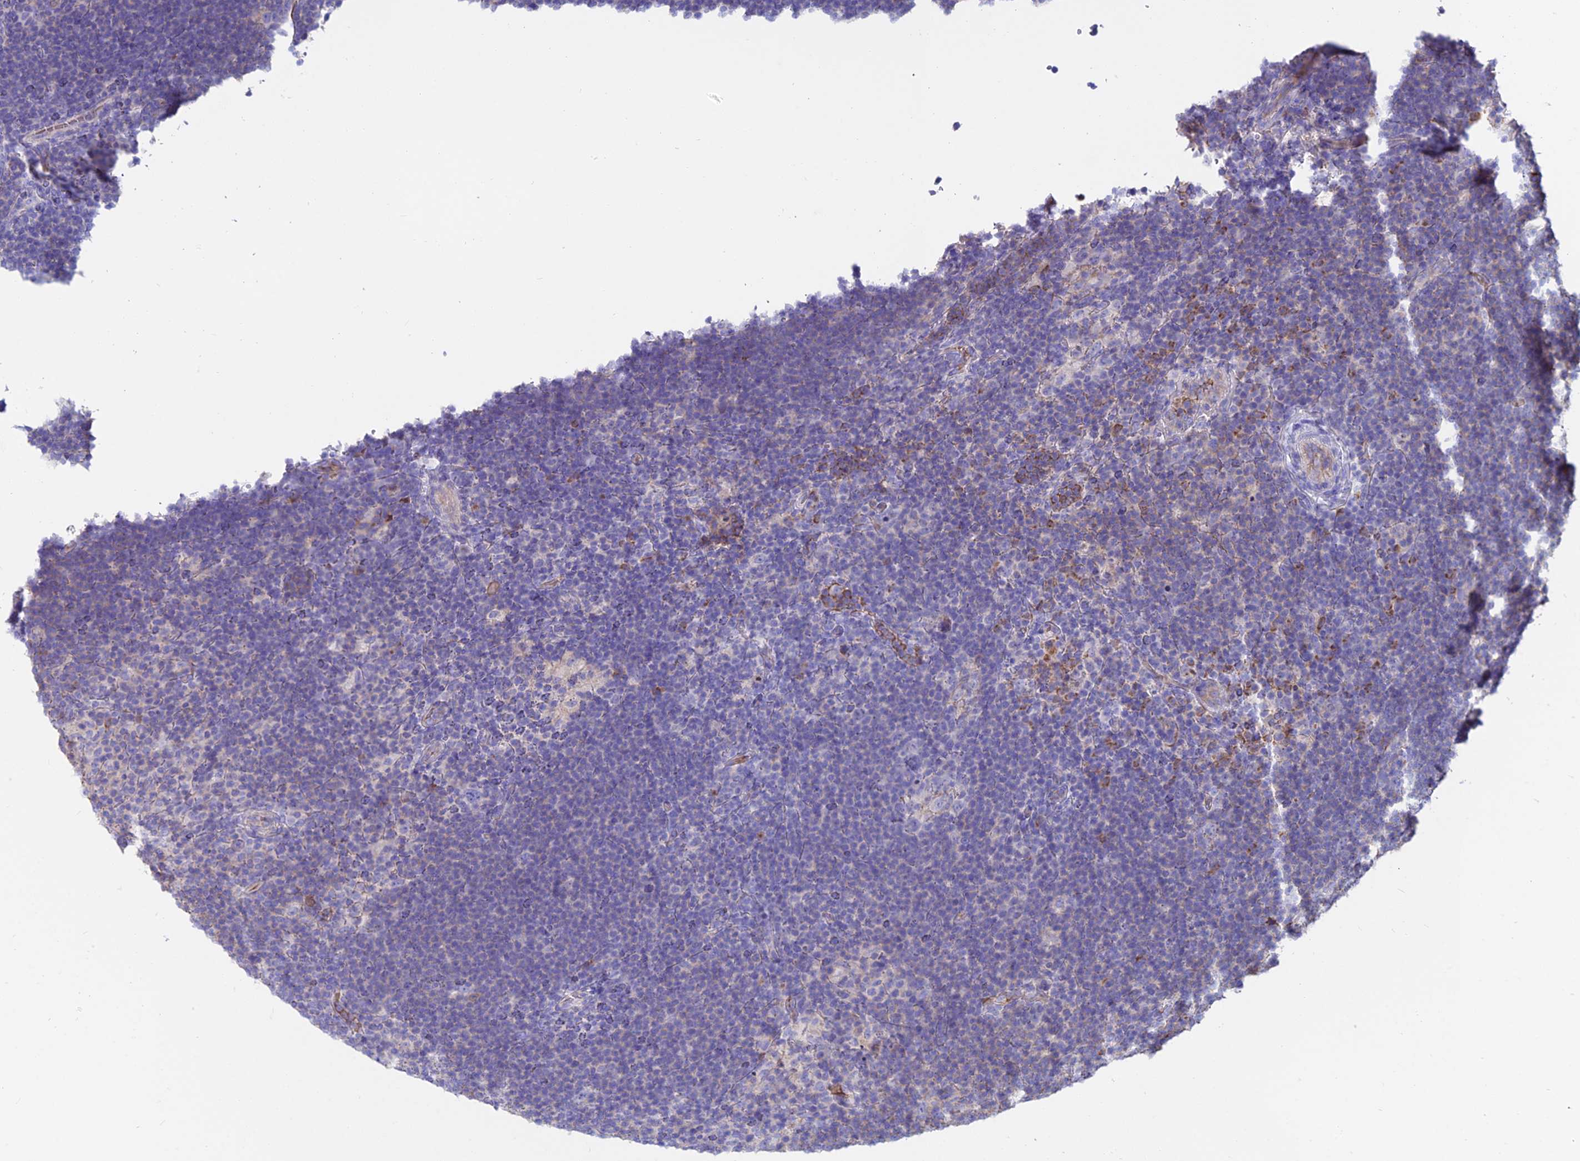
{"staining": {"intensity": "negative", "quantity": "none", "location": "none"}, "tissue": "lymphoma", "cell_type": "Tumor cells", "image_type": "cancer", "snomed": [{"axis": "morphology", "description": "Hodgkin's disease, NOS"}, {"axis": "topography", "description": "Lymph node"}], "caption": "Immunohistochemistry histopathology image of lymphoma stained for a protein (brown), which shows no expression in tumor cells.", "gene": "SLC25A16", "patient": {"sex": "female", "age": 57}}